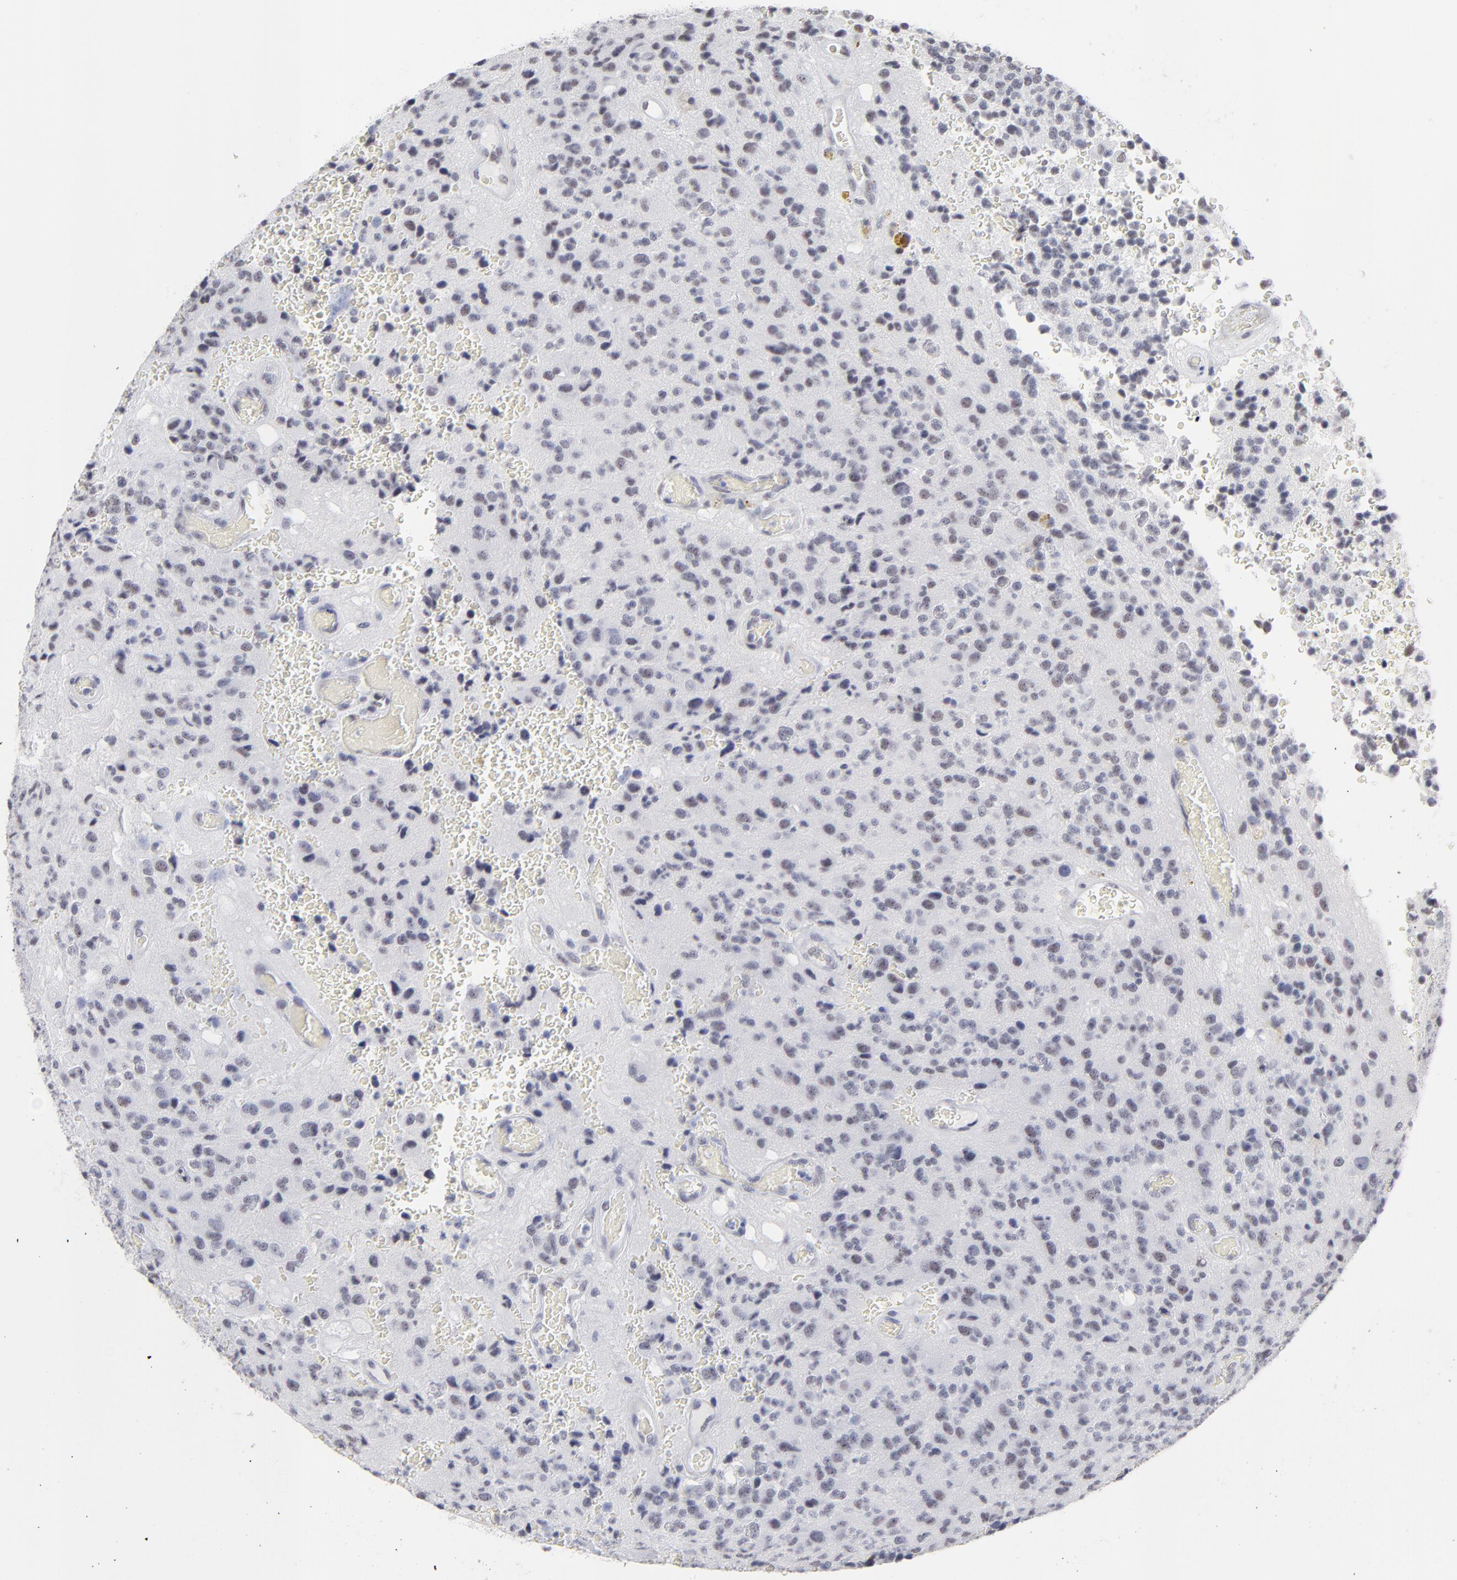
{"staining": {"intensity": "weak", "quantity": "<25%", "location": "nuclear"}, "tissue": "glioma", "cell_type": "Tumor cells", "image_type": "cancer", "snomed": [{"axis": "morphology", "description": "Glioma, malignant, High grade"}, {"axis": "topography", "description": "pancreas cauda"}], "caption": "Immunohistochemical staining of malignant glioma (high-grade) reveals no significant staining in tumor cells.", "gene": "SNRPB", "patient": {"sex": "male", "age": 60}}